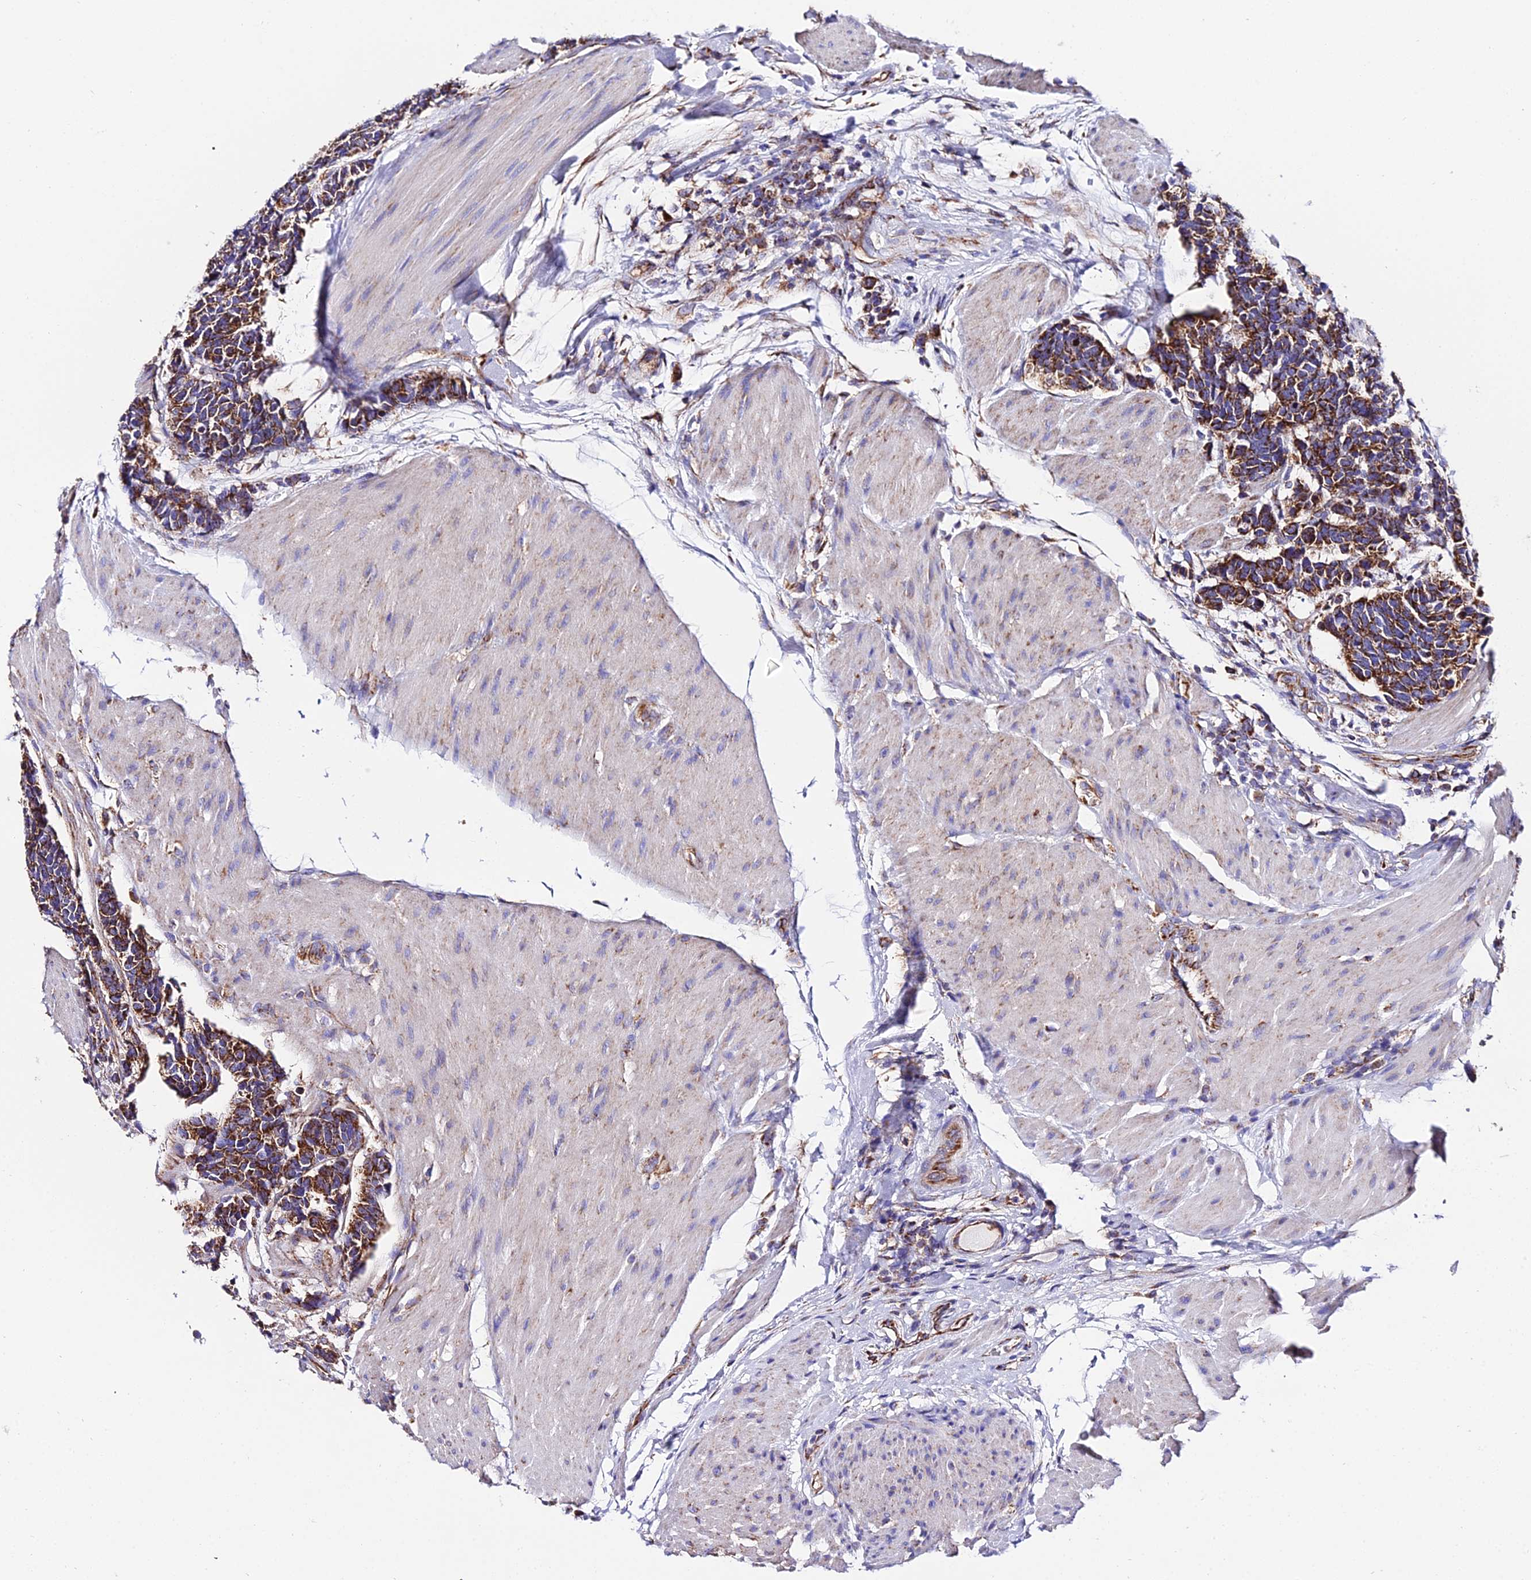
{"staining": {"intensity": "strong", "quantity": ">75%", "location": "cytoplasmic/membranous"}, "tissue": "carcinoid", "cell_type": "Tumor cells", "image_type": "cancer", "snomed": [{"axis": "morphology", "description": "Carcinoma, NOS"}, {"axis": "morphology", "description": "Carcinoid, malignant, NOS"}, {"axis": "topography", "description": "Urinary bladder"}], "caption": "DAB immunohistochemical staining of human carcinoma shows strong cytoplasmic/membranous protein staining in about >75% of tumor cells.", "gene": "OCIAD1", "patient": {"sex": "male", "age": 57}}